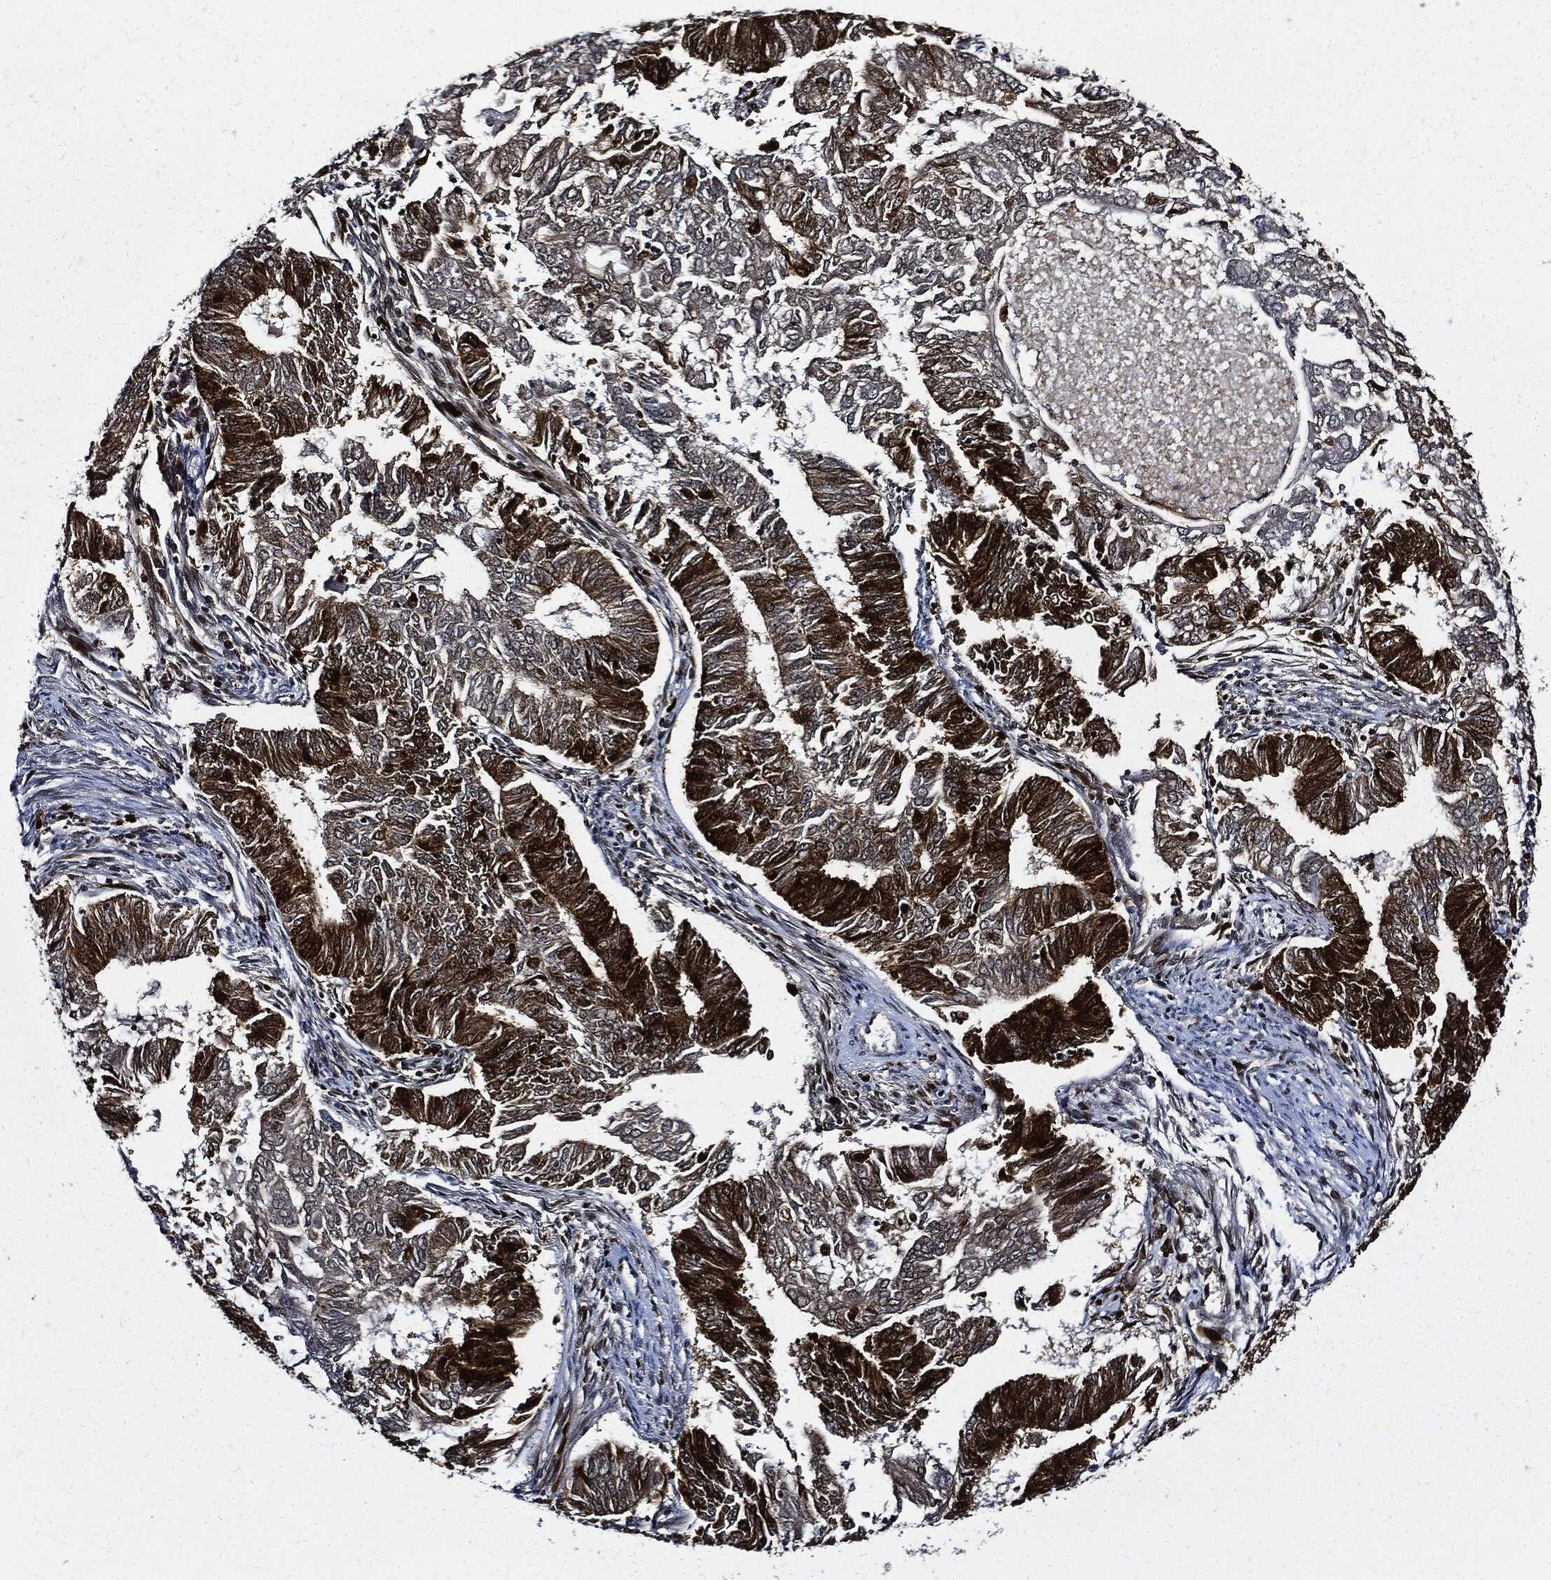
{"staining": {"intensity": "strong", "quantity": "25%-75%", "location": "cytoplasmic/membranous,nuclear"}, "tissue": "endometrial cancer", "cell_type": "Tumor cells", "image_type": "cancer", "snomed": [{"axis": "morphology", "description": "Adenocarcinoma, NOS"}, {"axis": "topography", "description": "Endometrium"}], "caption": "Immunohistochemical staining of human endometrial cancer exhibits high levels of strong cytoplasmic/membranous and nuclear protein staining in approximately 25%-75% of tumor cells.", "gene": "PCNA", "patient": {"sex": "female", "age": 62}}